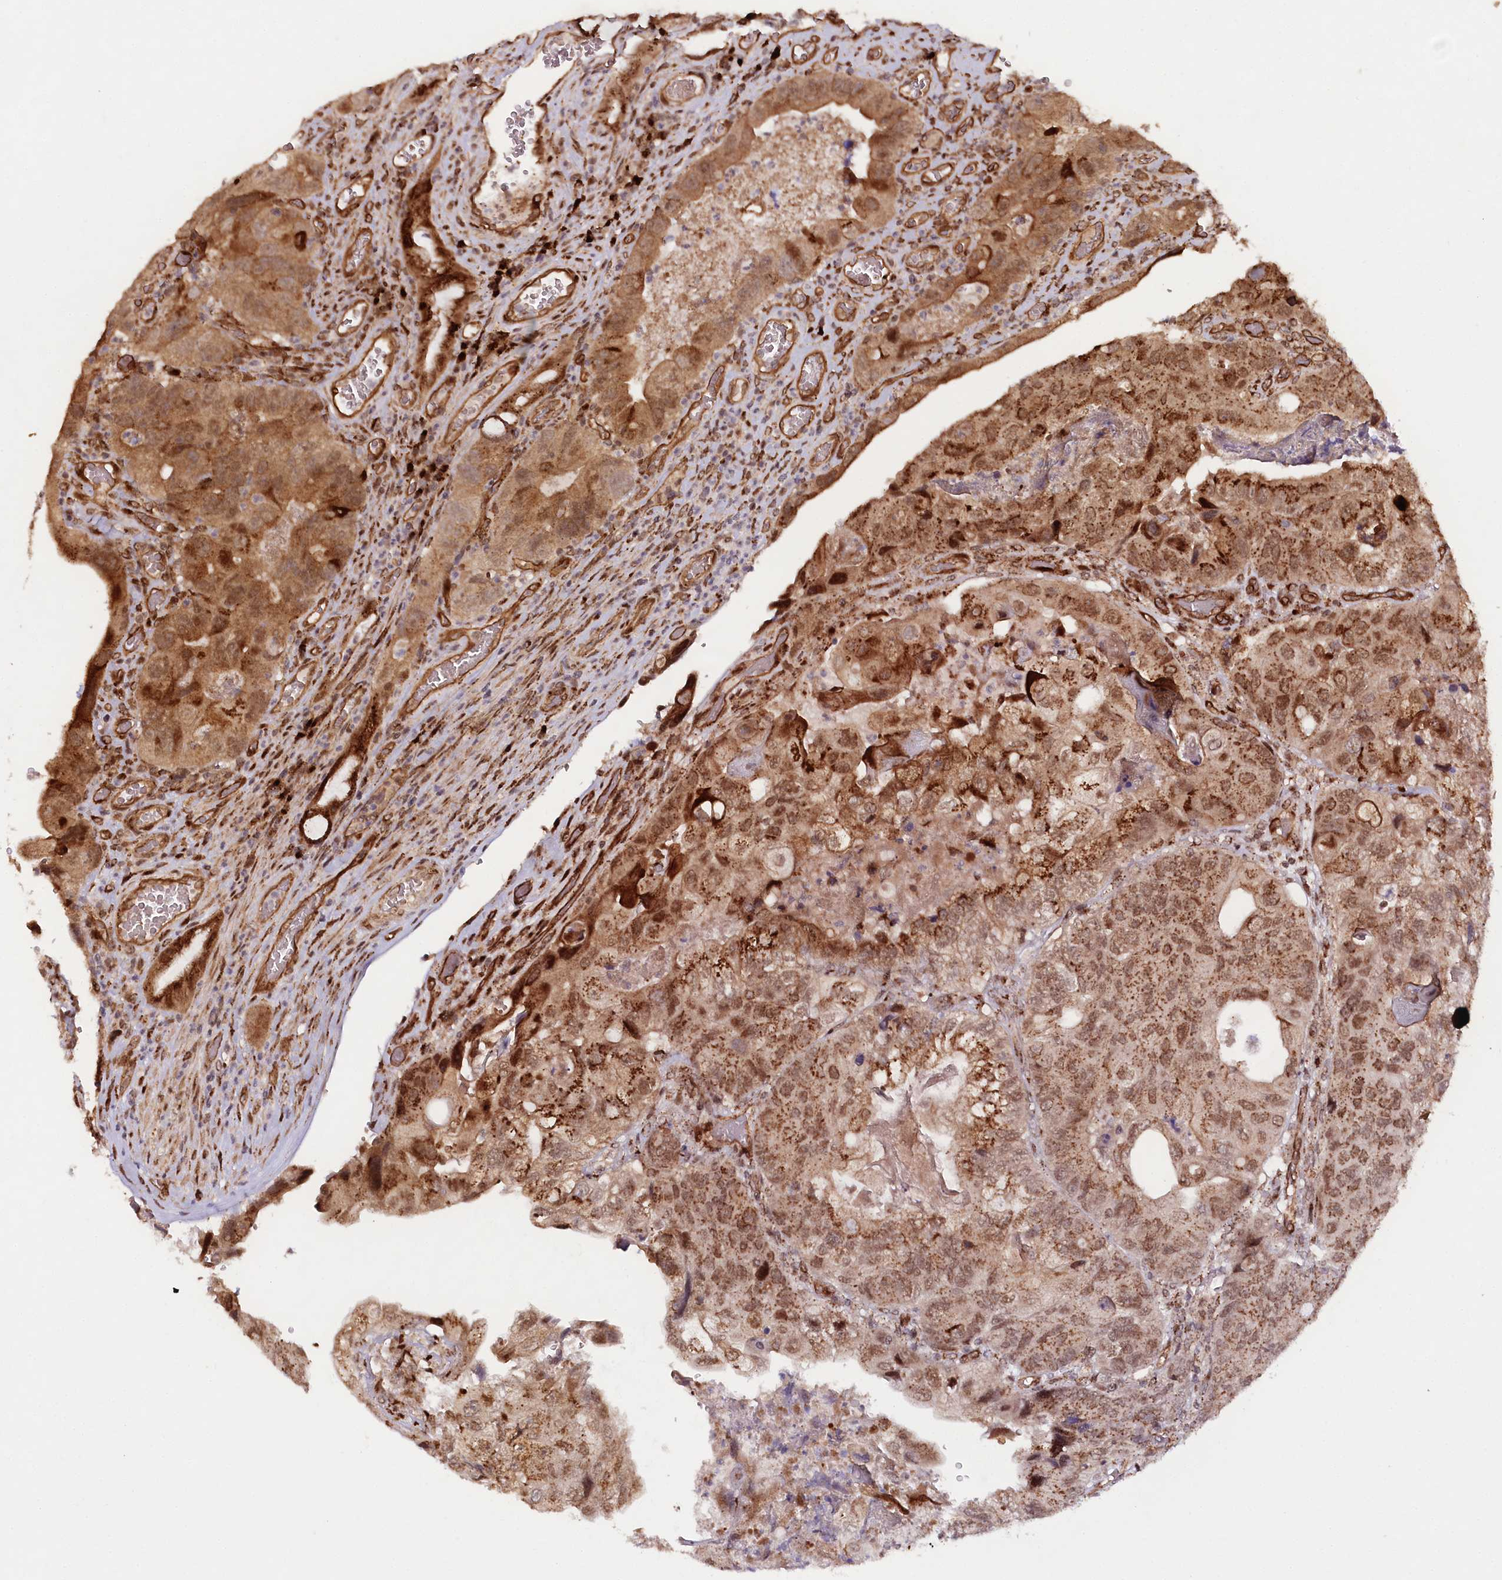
{"staining": {"intensity": "weak", "quantity": ">75%", "location": "cytoplasmic/membranous,nuclear"}, "tissue": "colorectal cancer", "cell_type": "Tumor cells", "image_type": "cancer", "snomed": [{"axis": "morphology", "description": "Adenocarcinoma, NOS"}, {"axis": "topography", "description": "Rectum"}], "caption": "The micrograph shows immunohistochemical staining of colorectal cancer (adenocarcinoma). There is weak cytoplasmic/membranous and nuclear staining is identified in about >75% of tumor cells. (Stains: DAB in brown, nuclei in blue, Microscopy: brightfield microscopy at high magnification).", "gene": "COPG1", "patient": {"sex": "male", "age": 63}}